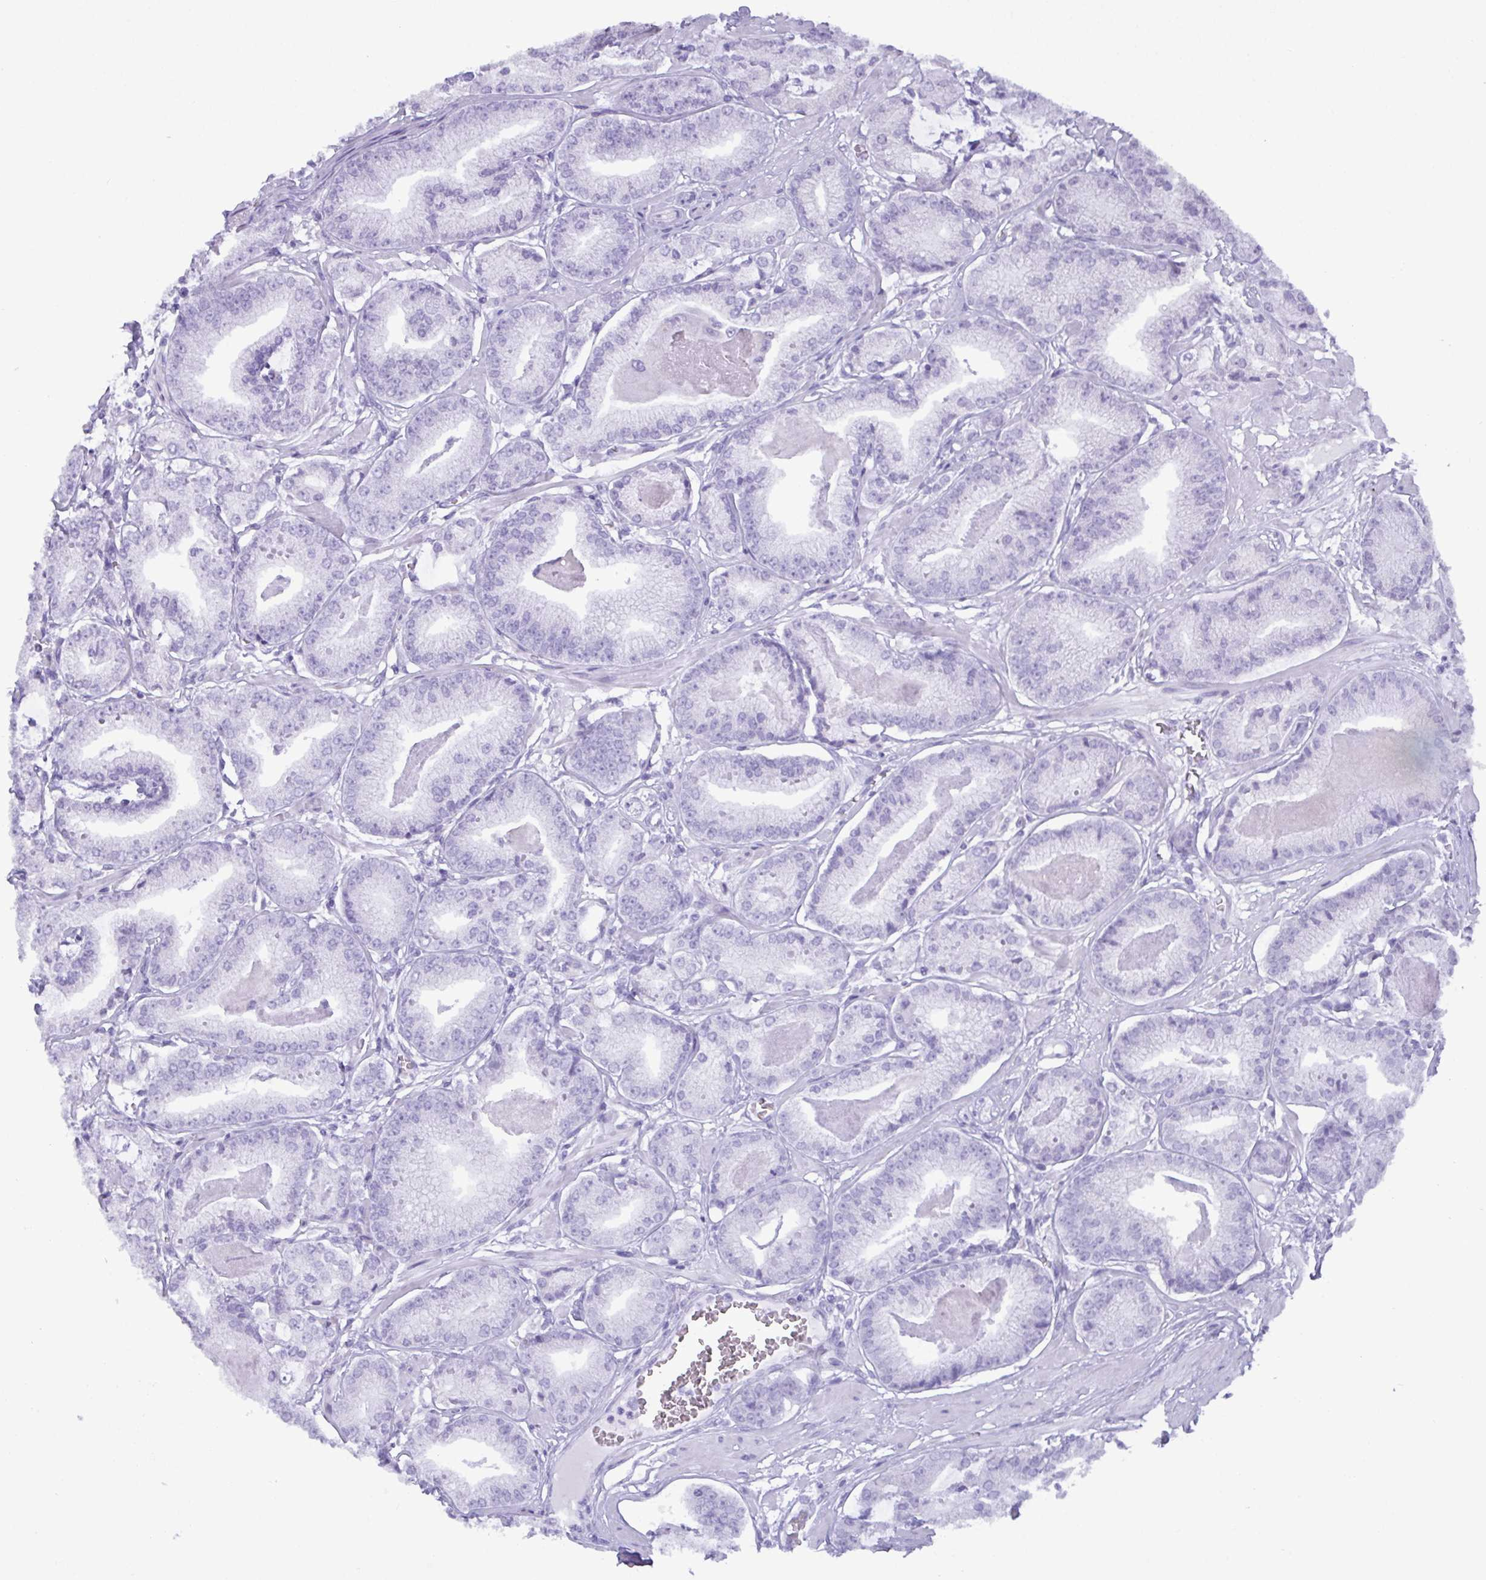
{"staining": {"intensity": "negative", "quantity": "none", "location": "none"}, "tissue": "prostate cancer", "cell_type": "Tumor cells", "image_type": "cancer", "snomed": [{"axis": "morphology", "description": "Adenocarcinoma, High grade"}, {"axis": "topography", "description": "Prostate"}], "caption": "This is a image of immunohistochemistry staining of prostate cancer (high-grade adenocarcinoma), which shows no staining in tumor cells.", "gene": "C4orf33", "patient": {"sex": "male", "age": 71}}